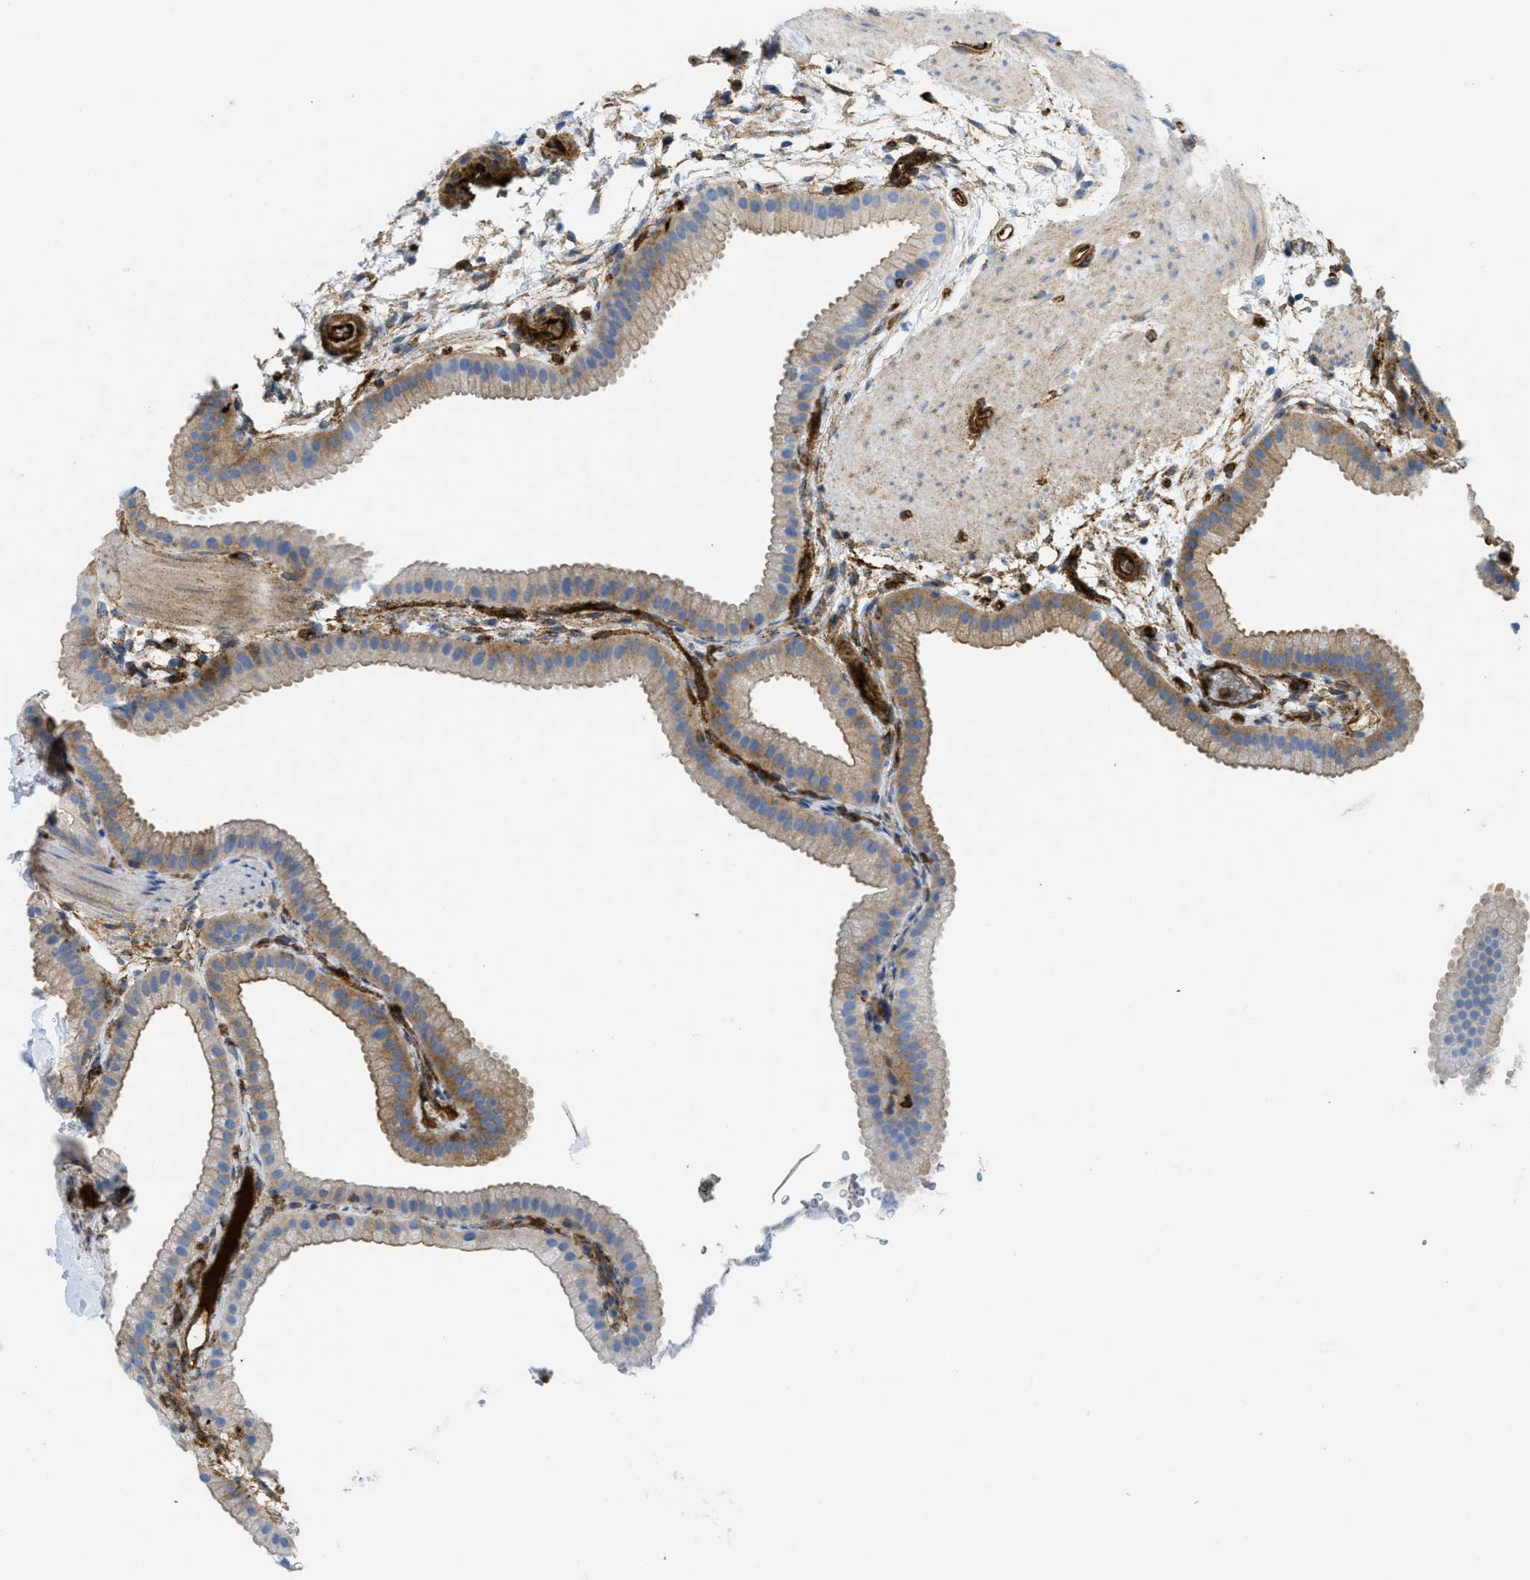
{"staining": {"intensity": "moderate", "quantity": "25%-75%", "location": "cytoplasmic/membranous"}, "tissue": "gallbladder", "cell_type": "Glandular cells", "image_type": "normal", "snomed": [{"axis": "morphology", "description": "Normal tissue, NOS"}, {"axis": "topography", "description": "Gallbladder"}], "caption": "A medium amount of moderate cytoplasmic/membranous positivity is appreciated in approximately 25%-75% of glandular cells in normal gallbladder.", "gene": "HIP1", "patient": {"sex": "female", "age": 64}}